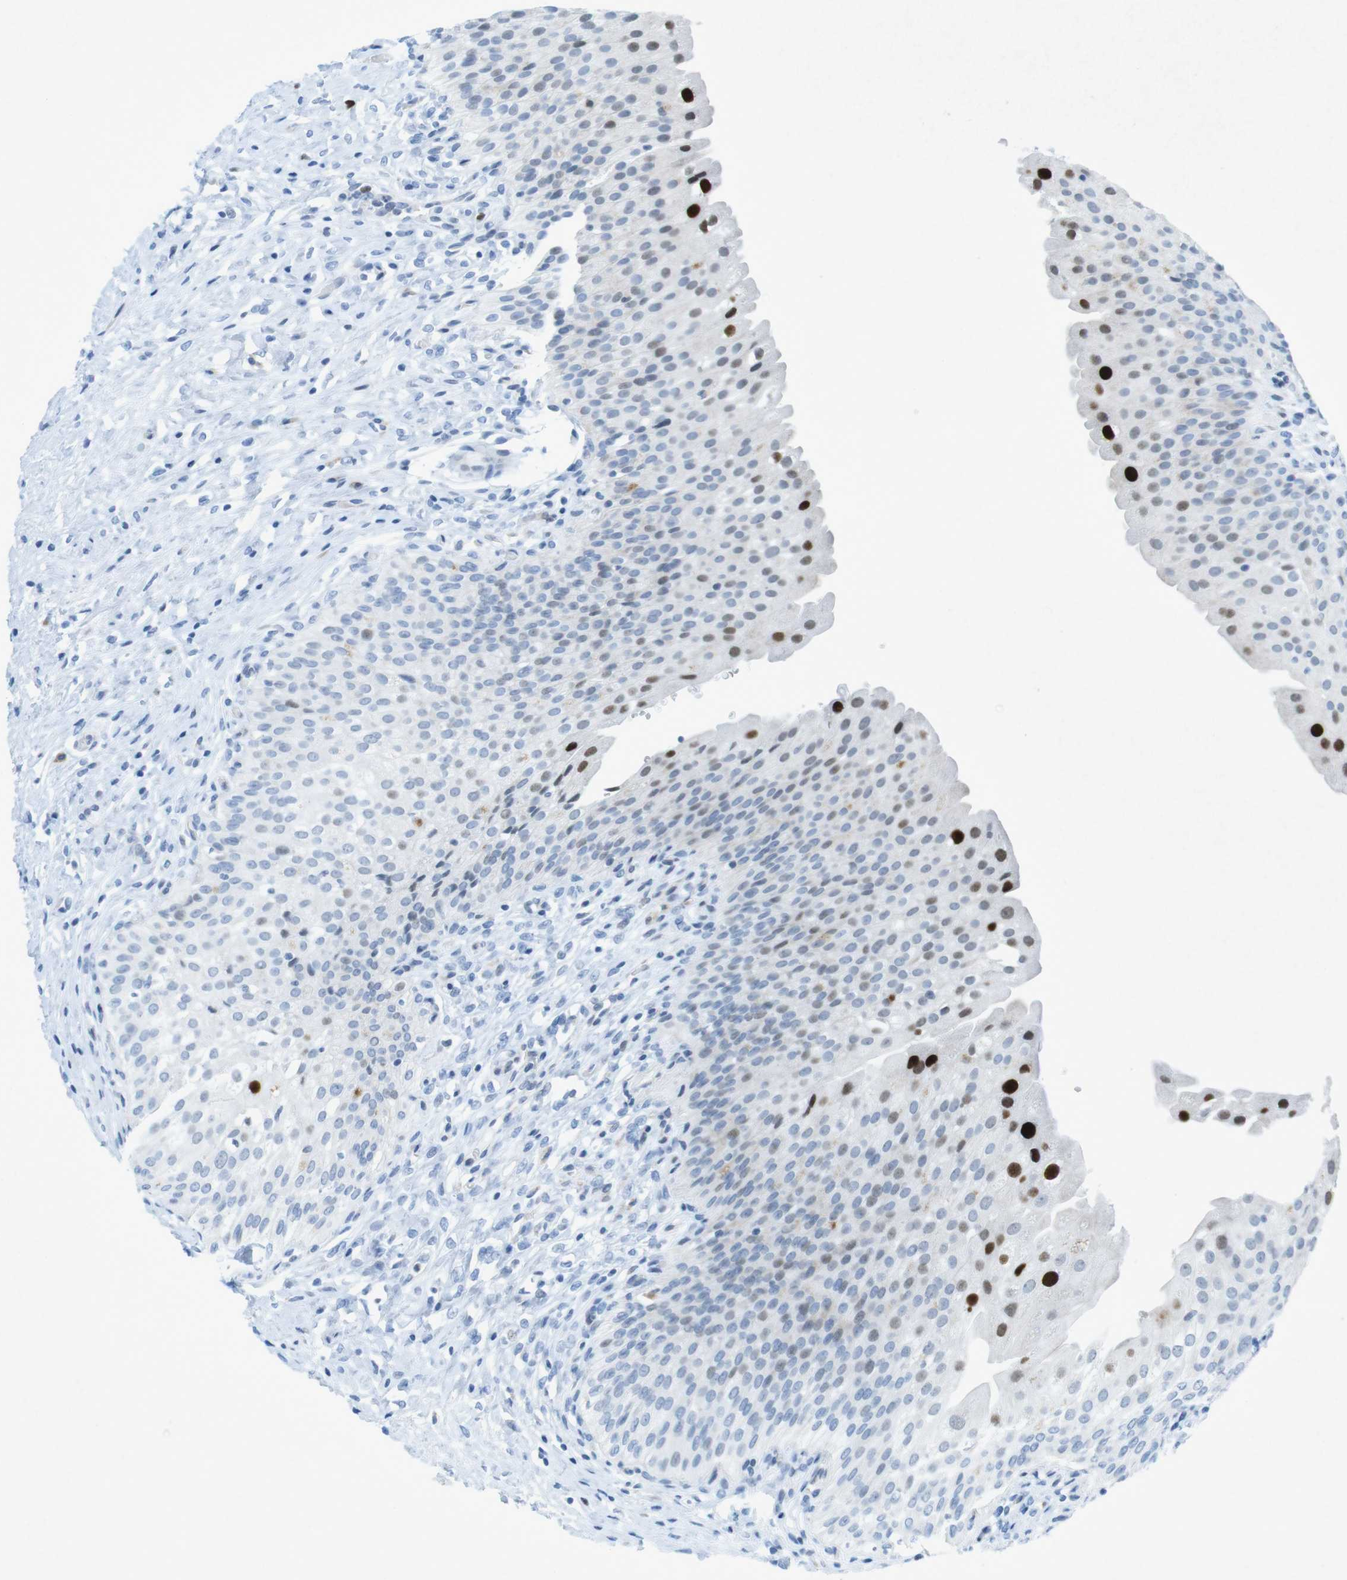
{"staining": {"intensity": "strong", "quantity": "<25%", "location": "nuclear"}, "tissue": "urinary bladder", "cell_type": "Urothelial cells", "image_type": "normal", "snomed": [{"axis": "morphology", "description": "Normal tissue, NOS"}, {"axis": "morphology", "description": "Urothelial carcinoma, High grade"}, {"axis": "topography", "description": "Urinary bladder"}], "caption": "The immunohistochemical stain shows strong nuclear expression in urothelial cells of unremarkable urinary bladder.", "gene": "CHAF1A", "patient": {"sex": "male", "age": 46}}